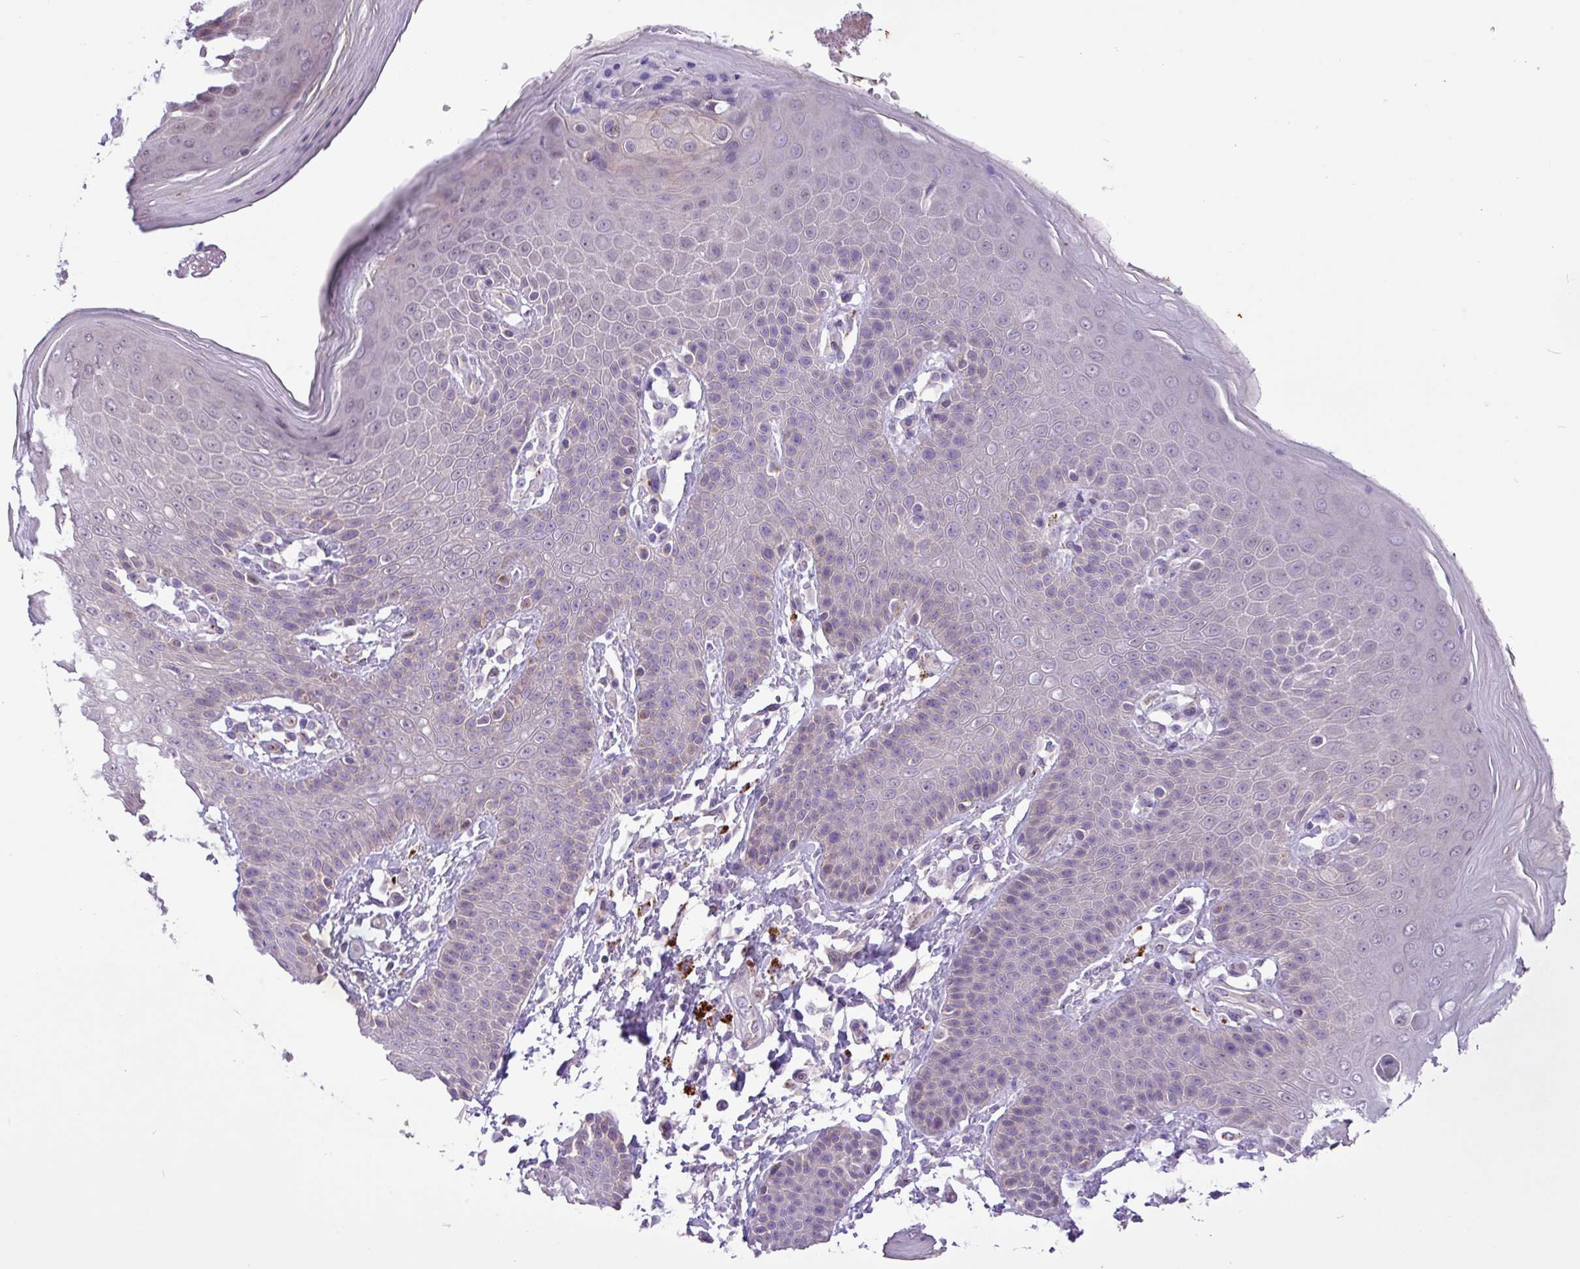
{"staining": {"intensity": "moderate", "quantity": "<25%", "location": "cytoplasmic/membranous"}, "tissue": "skin", "cell_type": "Epidermal cells", "image_type": "normal", "snomed": [{"axis": "morphology", "description": "Normal tissue, NOS"}, {"axis": "topography", "description": "Peripheral nerve tissue"}], "caption": "A brown stain labels moderate cytoplasmic/membranous positivity of a protein in epidermal cells of normal skin. (DAB IHC, brown staining for protein, blue staining for nuclei).", "gene": "SPINK8", "patient": {"sex": "male", "age": 51}}